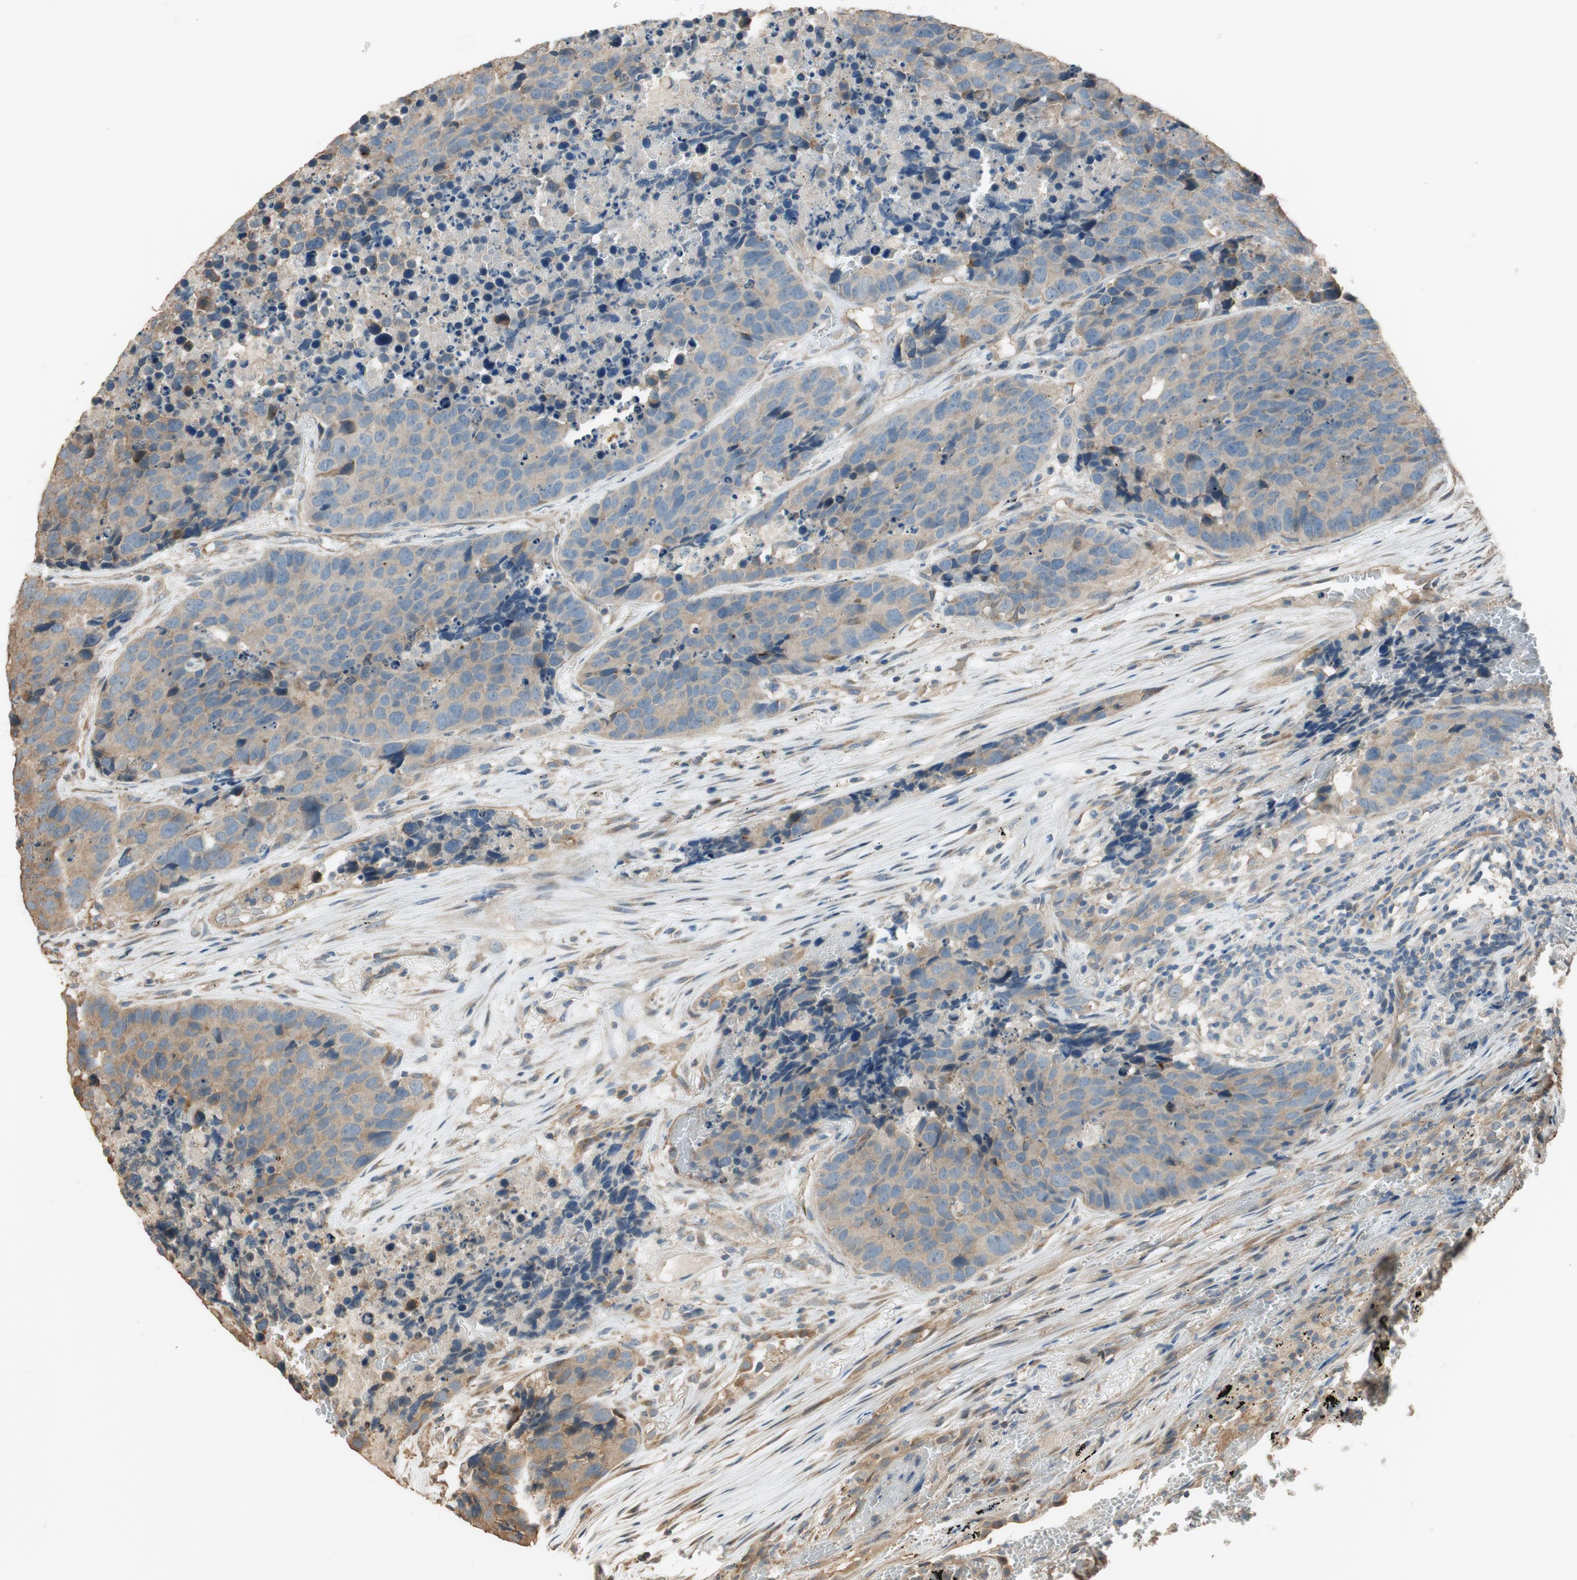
{"staining": {"intensity": "weak", "quantity": ">75%", "location": "cytoplasmic/membranous"}, "tissue": "carcinoid", "cell_type": "Tumor cells", "image_type": "cancer", "snomed": [{"axis": "morphology", "description": "Carcinoid, malignant, NOS"}, {"axis": "topography", "description": "Lung"}], "caption": "The histopathology image demonstrates staining of malignant carcinoid, revealing weak cytoplasmic/membranous protein staining (brown color) within tumor cells.", "gene": "MST1R", "patient": {"sex": "male", "age": 60}}